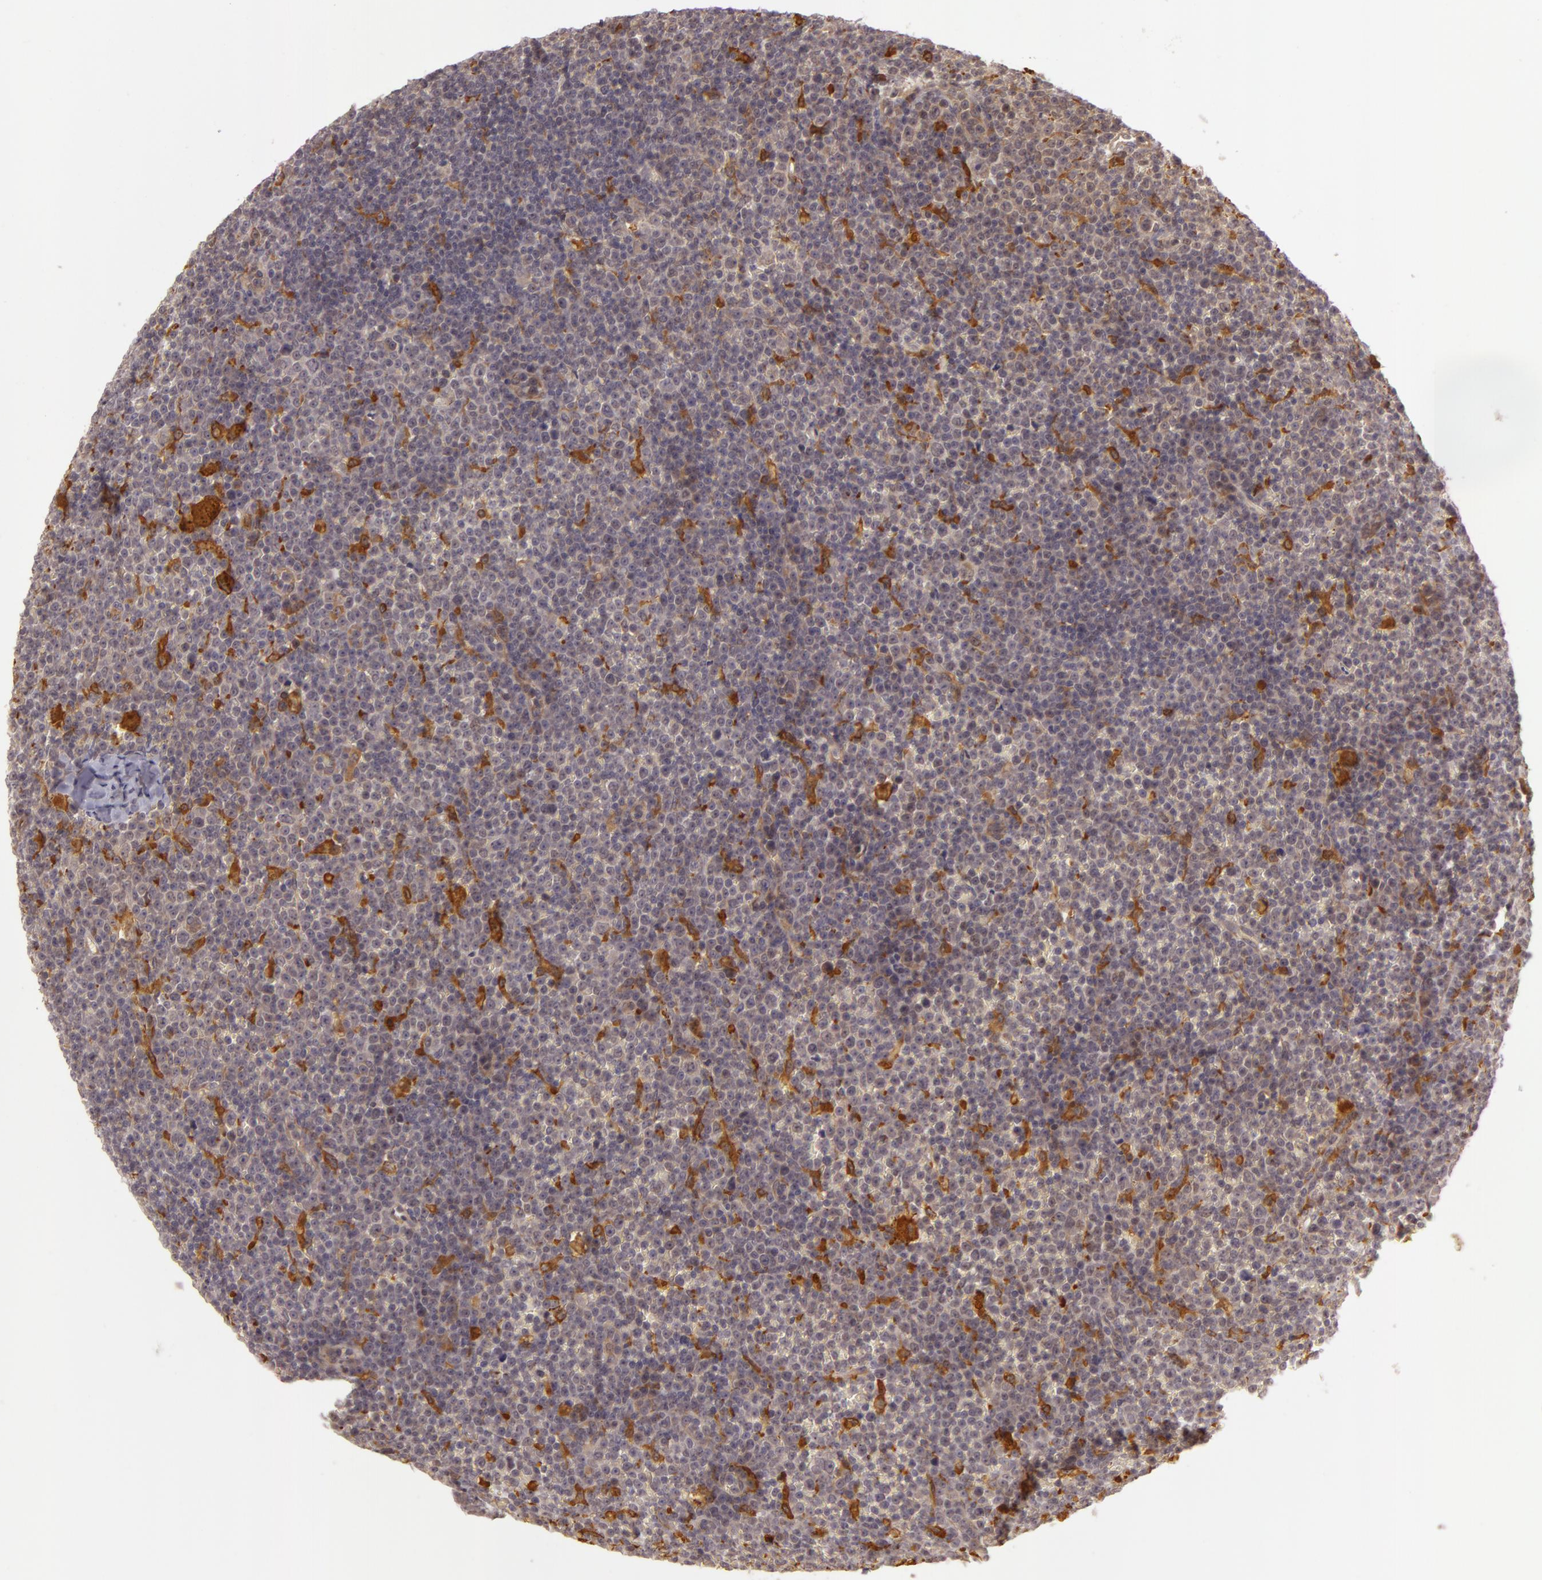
{"staining": {"intensity": "moderate", "quantity": "<25%", "location": "cytoplasmic/membranous"}, "tissue": "lymphoma", "cell_type": "Tumor cells", "image_type": "cancer", "snomed": [{"axis": "morphology", "description": "Malignant lymphoma, non-Hodgkin's type, Low grade"}, {"axis": "topography", "description": "Lymph node"}], "caption": "About <25% of tumor cells in malignant lymphoma, non-Hodgkin's type (low-grade) exhibit moderate cytoplasmic/membranous protein expression as visualized by brown immunohistochemical staining.", "gene": "PPP1R3F", "patient": {"sex": "male", "age": 50}}